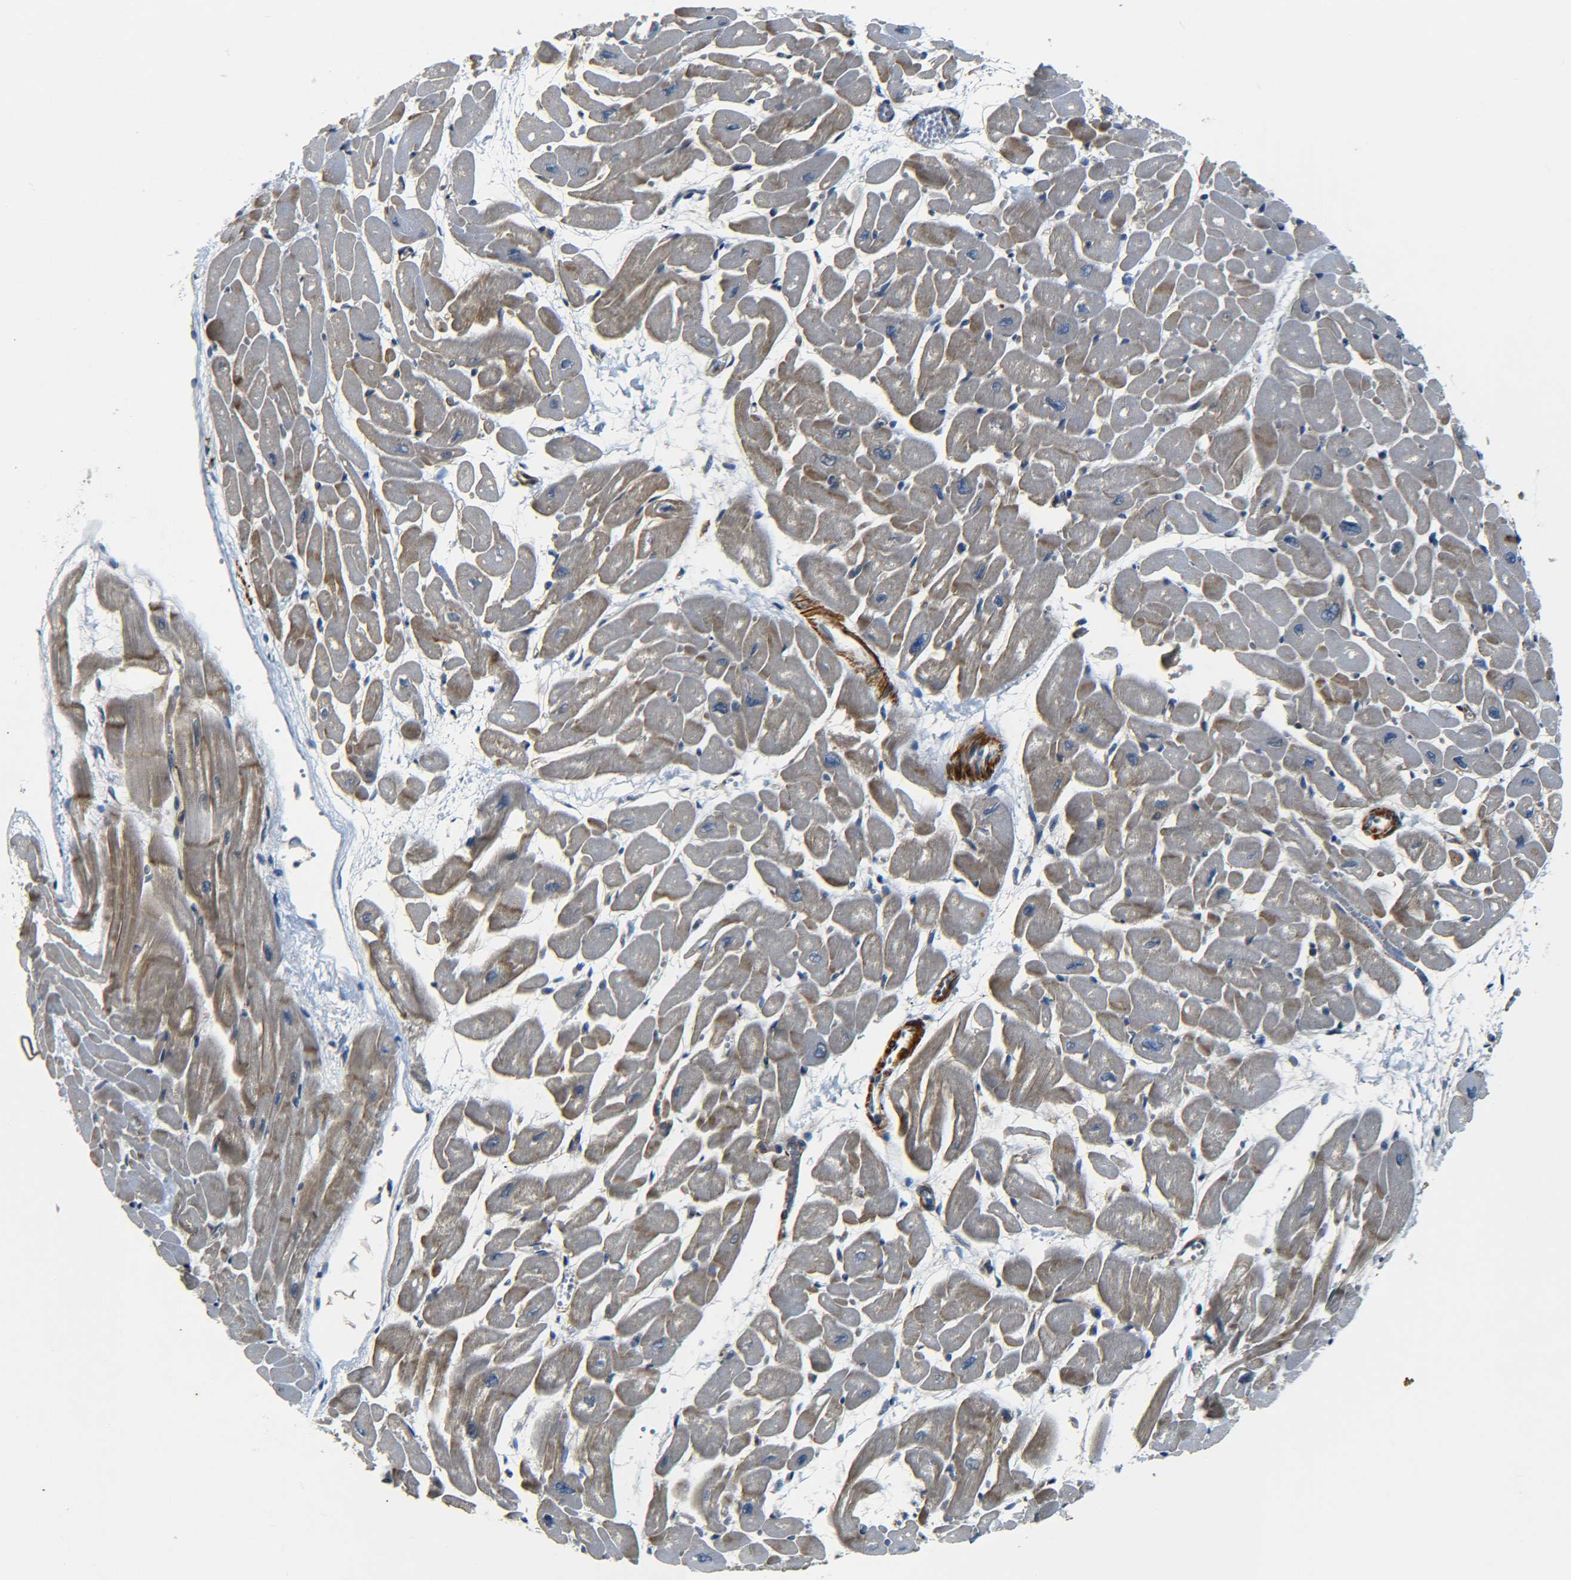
{"staining": {"intensity": "weak", "quantity": "25%-75%", "location": "cytoplasmic/membranous"}, "tissue": "heart muscle", "cell_type": "Cardiomyocytes", "image_type": "normal", "snomed": [{"axis": "morphology", "description": "Normal tissue, NOS"}, {"axis": "topography", "description": "Heart"}], "caption": "The immunohistochemical stain shows weak cytoplasmic/membranous positivity in cardiomyocytes of unremarkable heart muscle. The protein is stained brown, and the nuclei are stained in blue (DAB (3,3'-diaminobenzidine) IHC with brightfield microscopy, high magnification).", "gene": "MEIS1", "patient": {"sex": "male", "age": 45}}